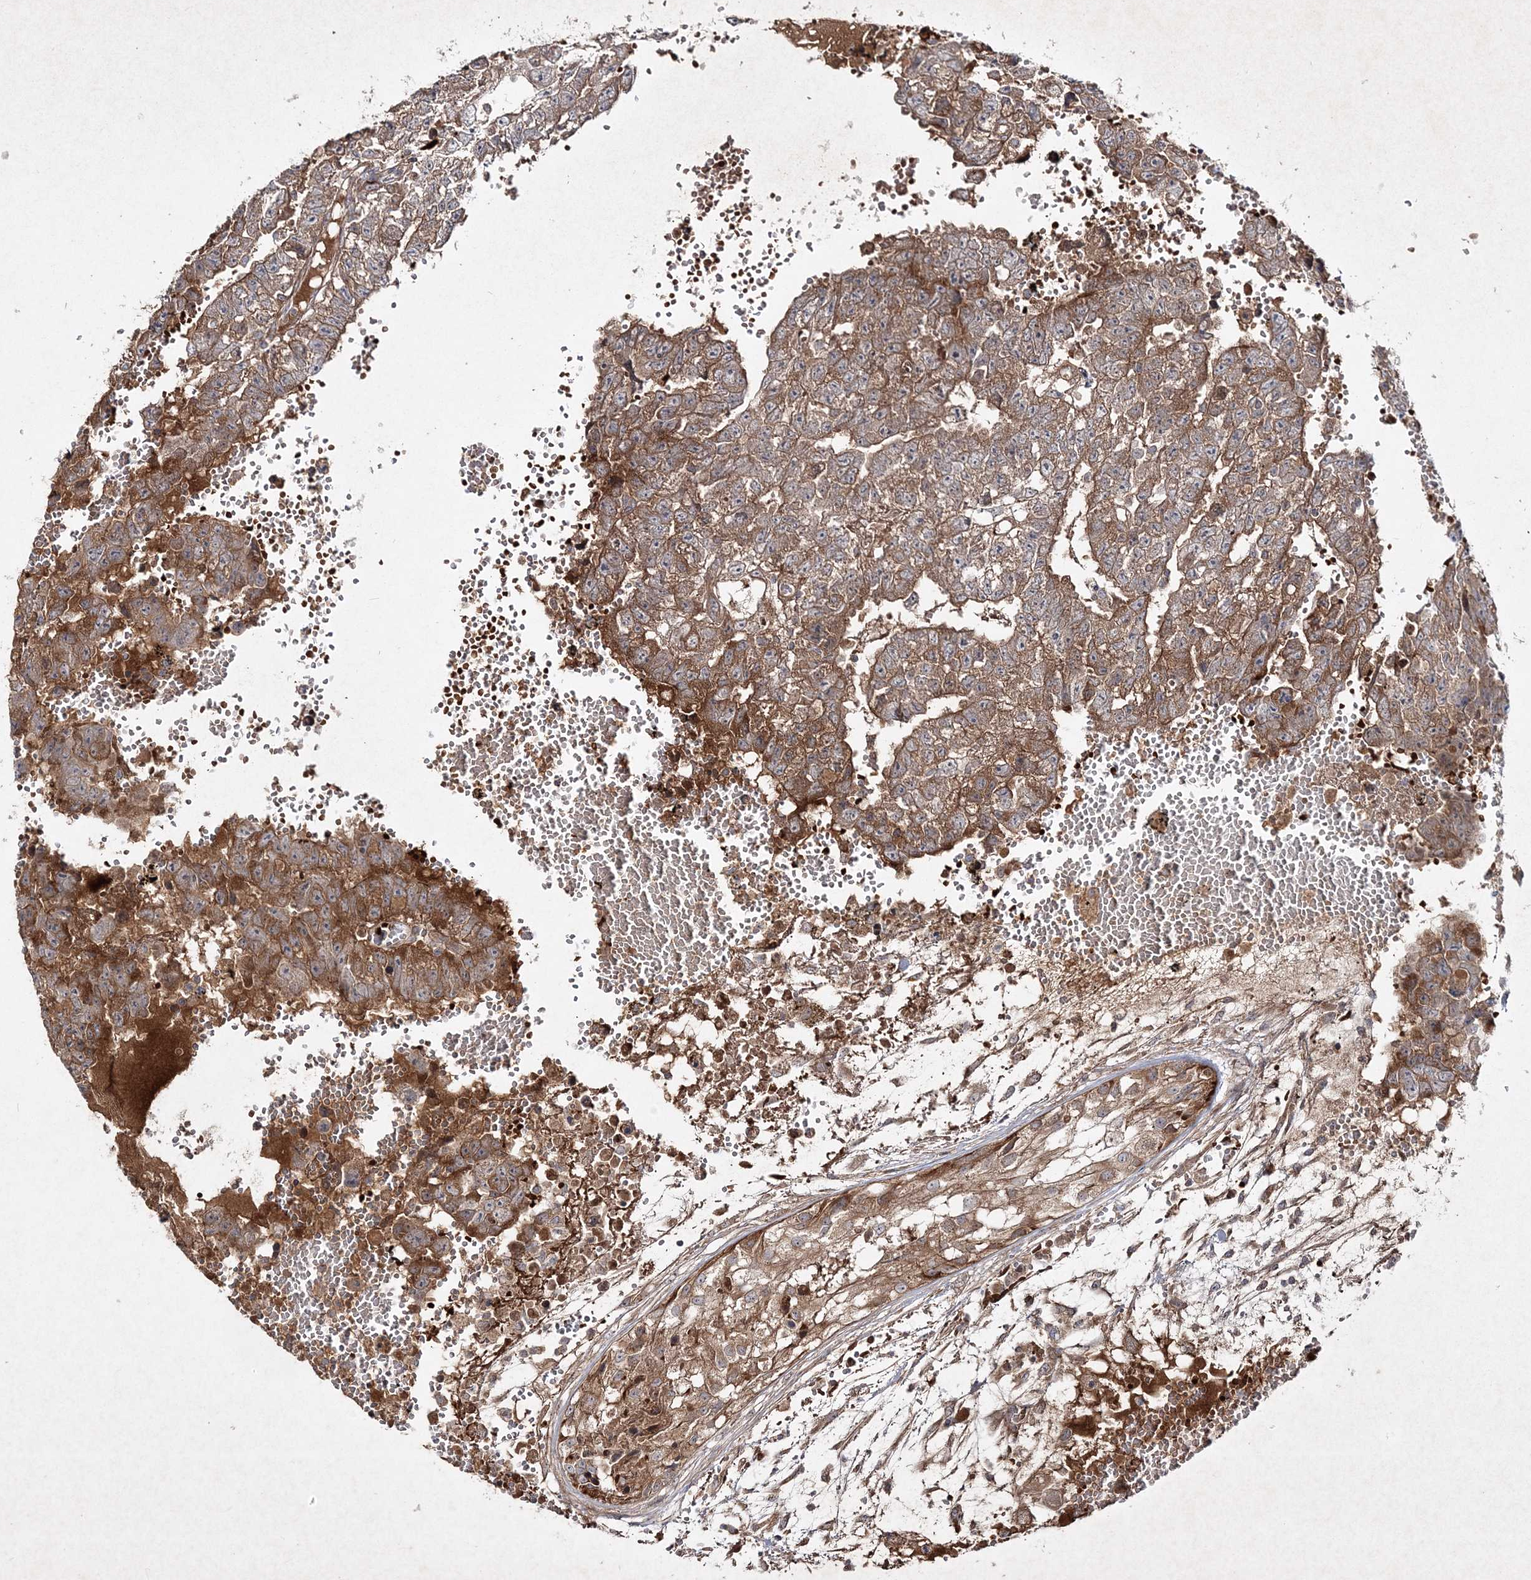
{"staining": {"intensity": "moderate", "quantity": ">75%", "location": "cytoplasmic/membranous"}, "tissue": "testis cancer", "cell_type": "Tumor cells", "image_type": "cancer", "snomed": [{"axis": "morphology", "description": "Carcinoma, Embryonal, NOS"}, {"axis": "topography", "description": "Testis"}], "caption": "Tumor cells display medium levels of moderate cytoplasmic/membranous staining in about >75% of cells in embryonal carcinoma (testis).", "gene": "MOCS2", "patient": {"sex": "male", "age": 25}}